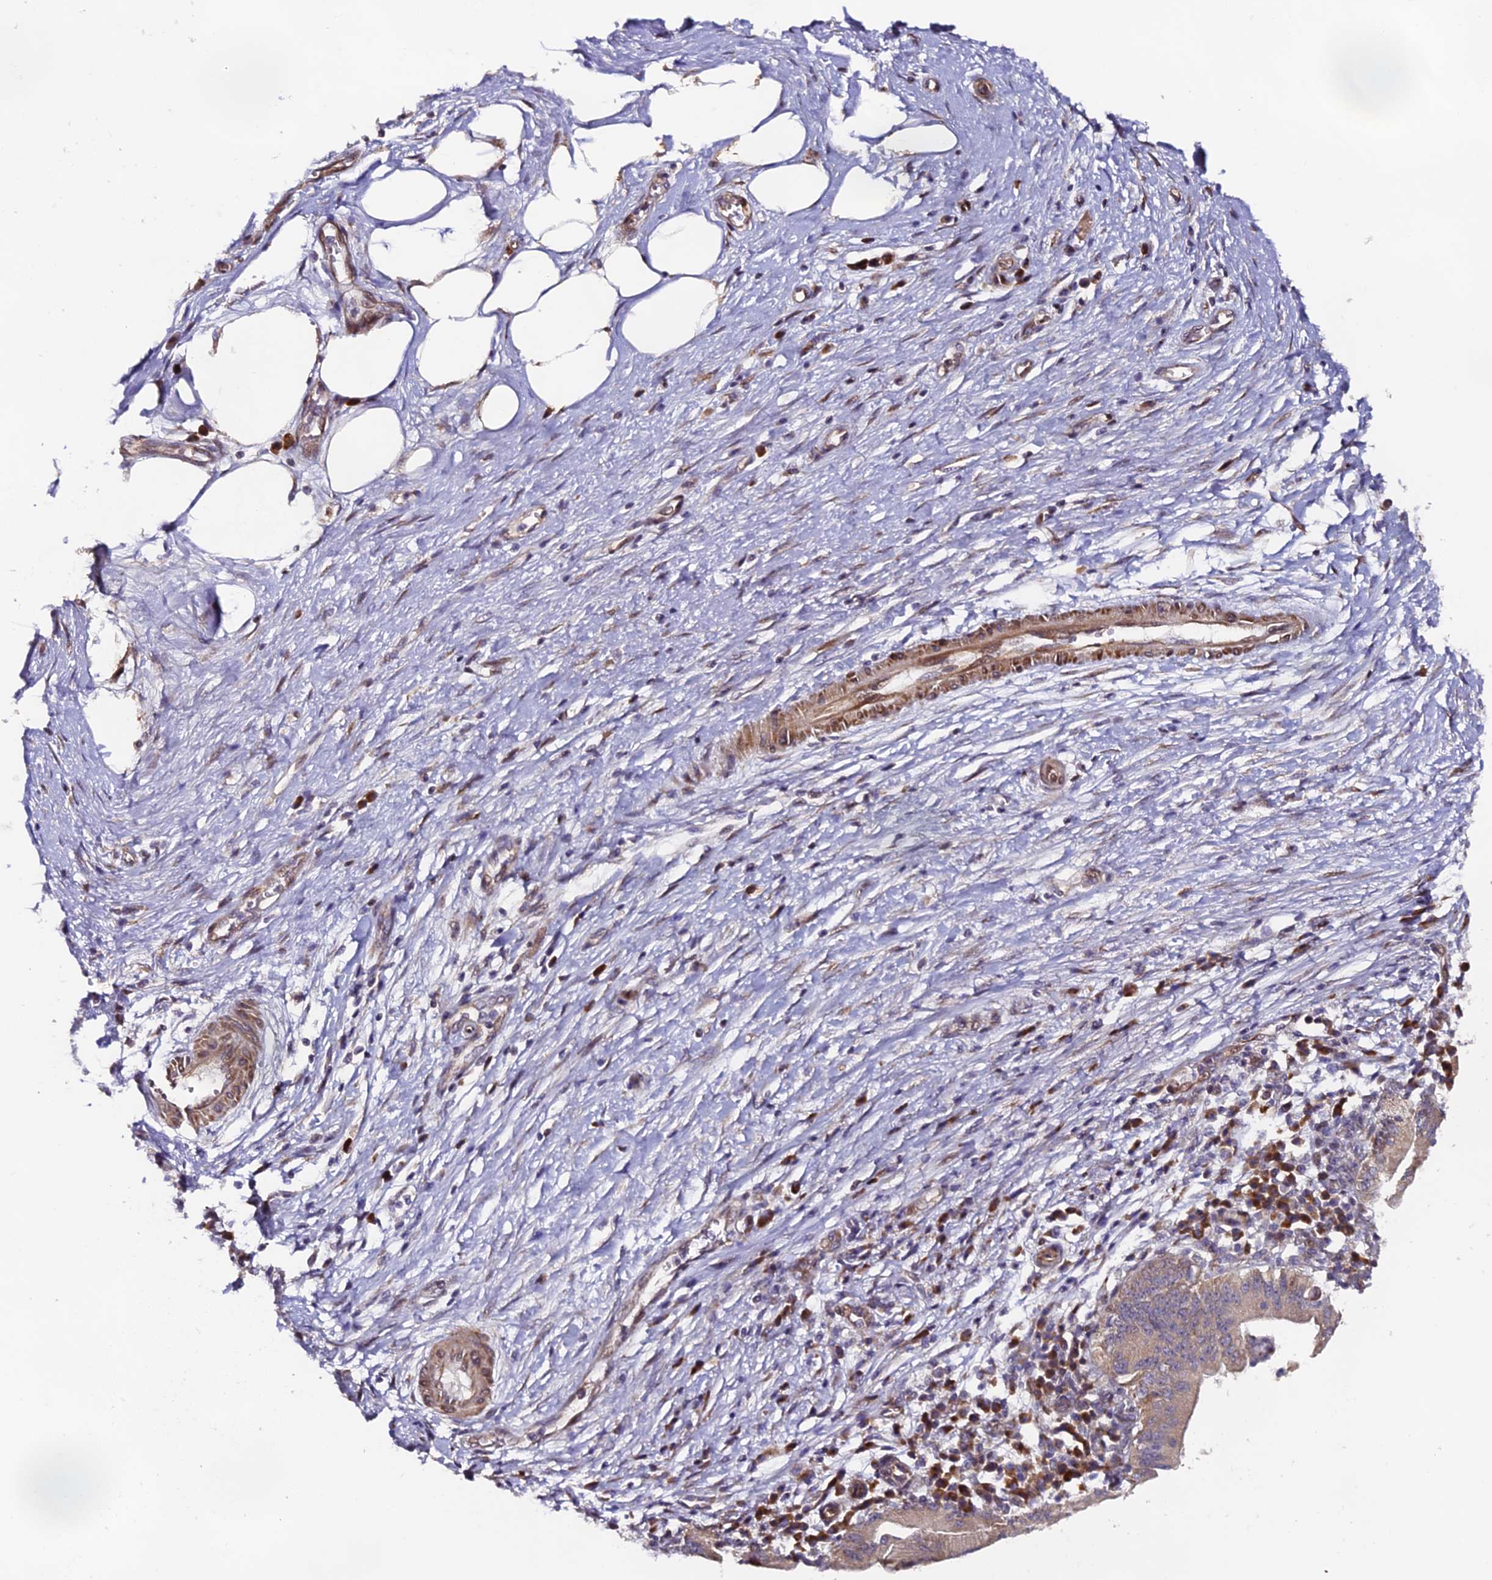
{"staining": {"intensity": "moderate", "quantity": ">75%", "location": "cytoplasmic/membranous"}, "tissue": "pancreatic cancer", "cell_type": "Tumor cells", "image_type": "cancer", "snomed": [{"axis": "morphology", "description": "Adenocarcinoma, NOS"}, {"axis": "topography", "description": "Pancreas"}], "caption": "Immunohistochemical staining of pancreatic adenocarcinoma reveals medium levels of moderate cytoplasmic/membranous protein expression in about >75% of tumor cells. Using DAB (brown) and hematoxylin (blue) stains, captured at high magnification using brightfield microscopy.", "gene": "RAB28", "patient": {"sex": "male", "age": 68}}